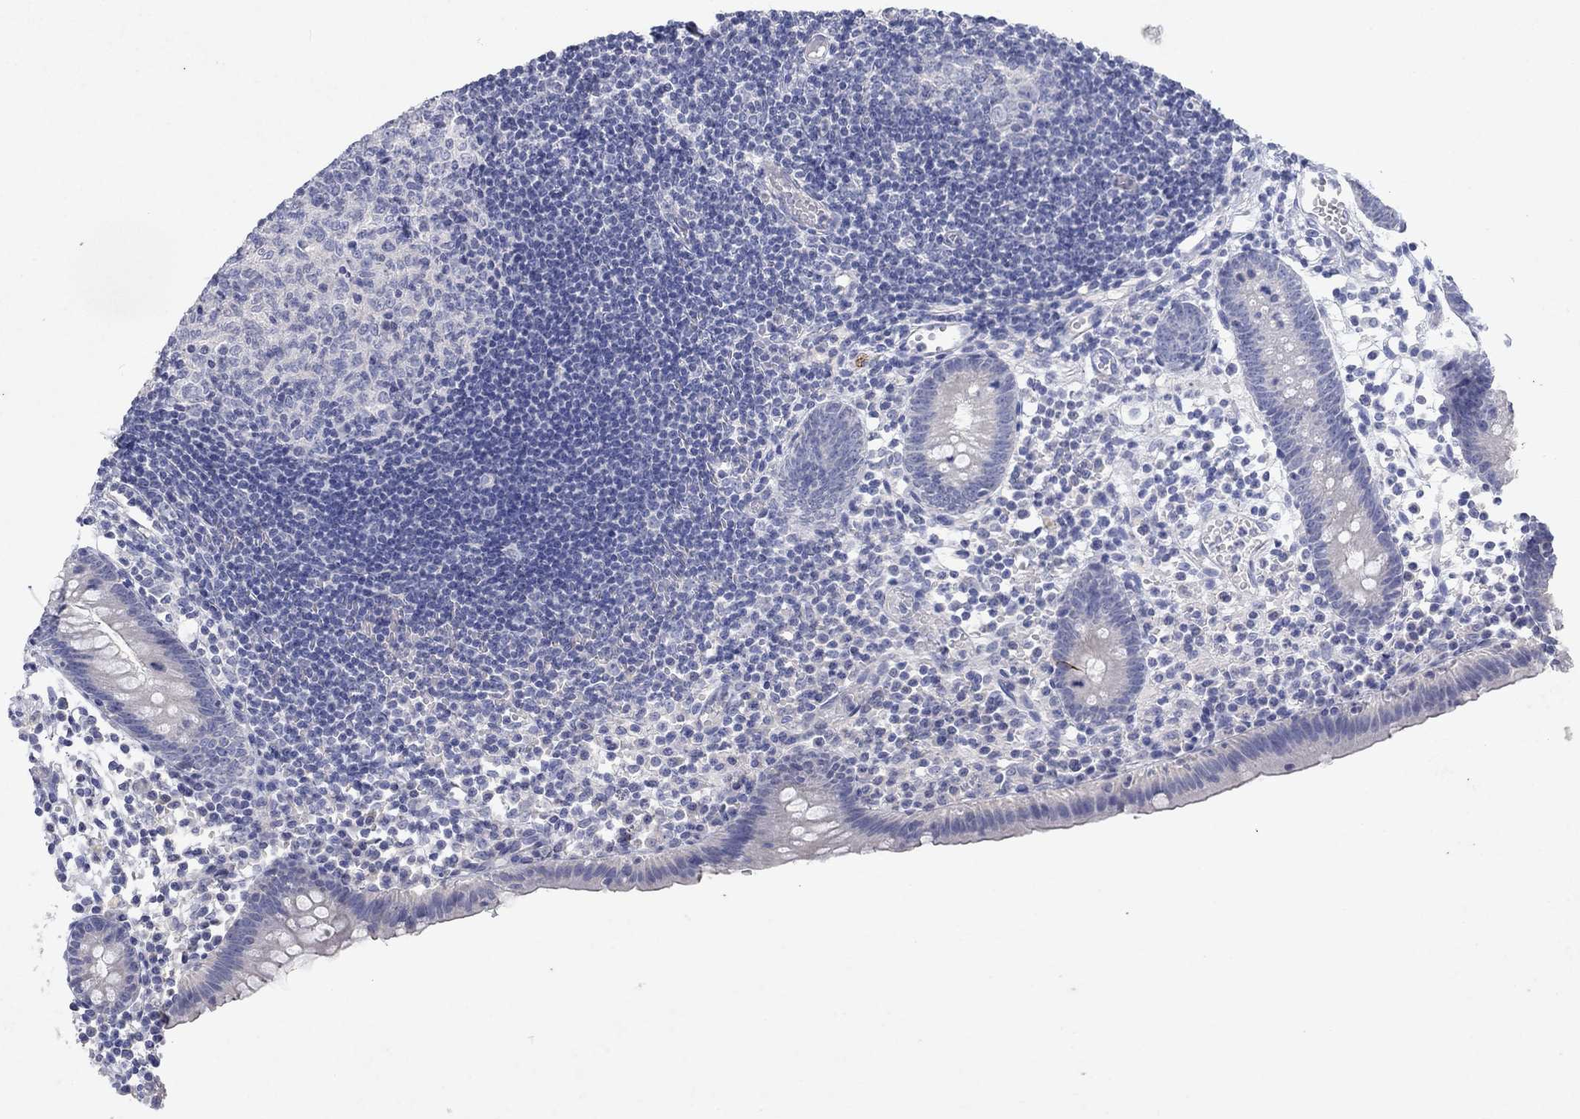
{"staining": {"intensity": "negative", "quantity": "none", "location": "none"}, "tissue": "appendix", "cell_type": "Glandular cells", "image_type": "normal", "snomed": [{"axis": "morphology", "description": "Normal tissue, NOS"}, {"axis": "topography", "description": "Appendix"}], "caption": "Protein analysis of unremarkable appendix reveals no significant staining in glandular cells.", "gene": "KRT40", "patient": {"sex": "female", "age": 40}}